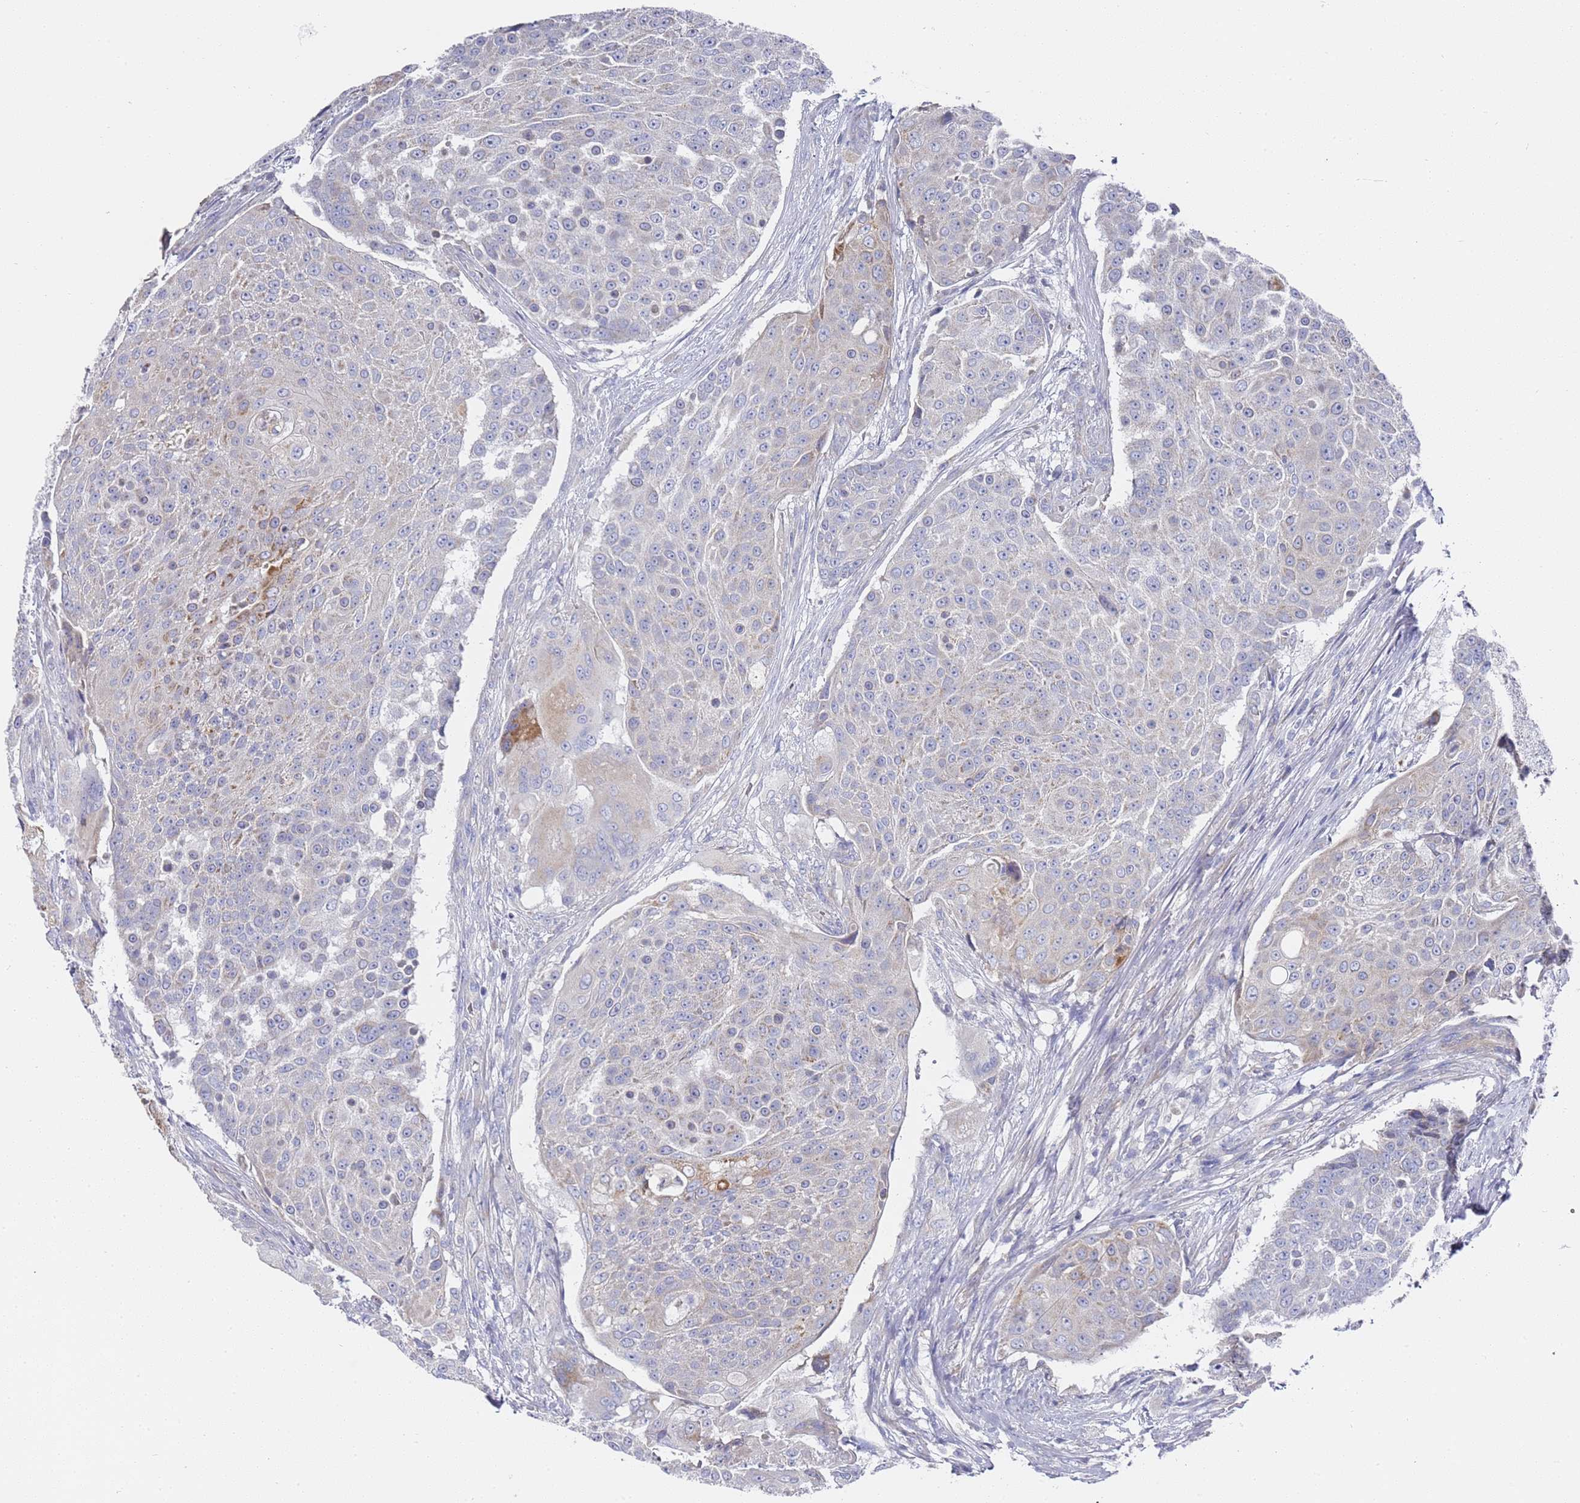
{"staining": {"intensity": "weak", "quantity": "<25%", "location": "cytoplasmic/membranous"}, "tissue": "urothelial cancer", "cell_type": "Tumor cells", "image_type": "cancer", "snomed": [{"axis": "morphology", "description": "Urothelial carcinoma, High grade"}, {"axis": "topography", "description": "Urinary bladder"}], "caption": "Tumor cells are negative for protein expression in human urothelial cancer.", "gene": "SCAPER", "patient": {"sex": "female", "age": 63}}